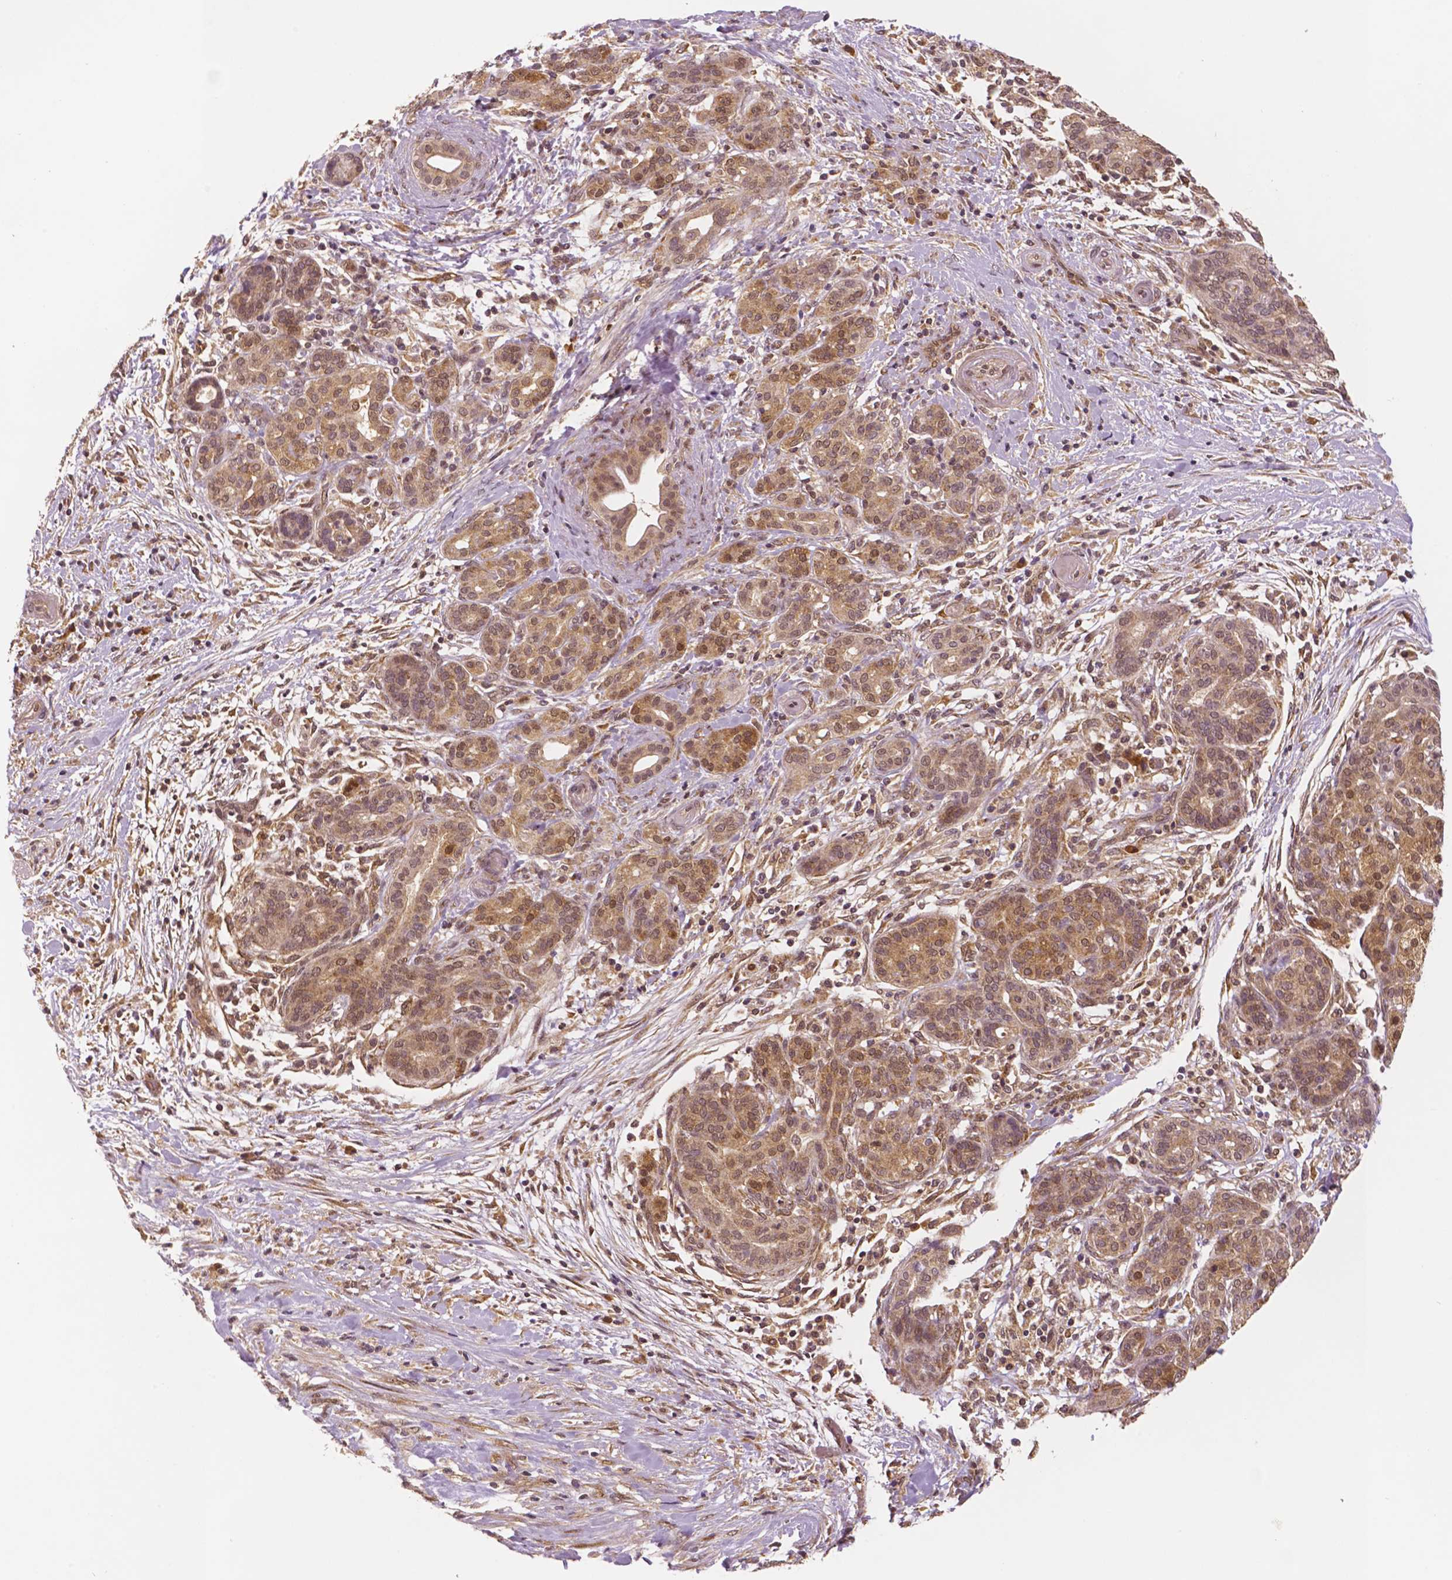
{"staining": {"intensity": "moderate", "quantity": ">75%", "location": "cytoplasmic/membranous,nuclear"}, "tissue": "pancreatic cancer", "cell_type": "Tumor cells", "image_type": "cancer", "snomed": [{"axis": "morphology", "description": "Adenocarcinoma, NOS"}, {"axis": "topography", "description": "Pancreas"}], "caption": "Protein staining reveals moderate cytoplasmic/membranous and nuclear positivity in approximately >75% of tumor cells in pancreatic cancer.", "gene": "STAT3", "patient": {"sex": "male", "age": 44}}